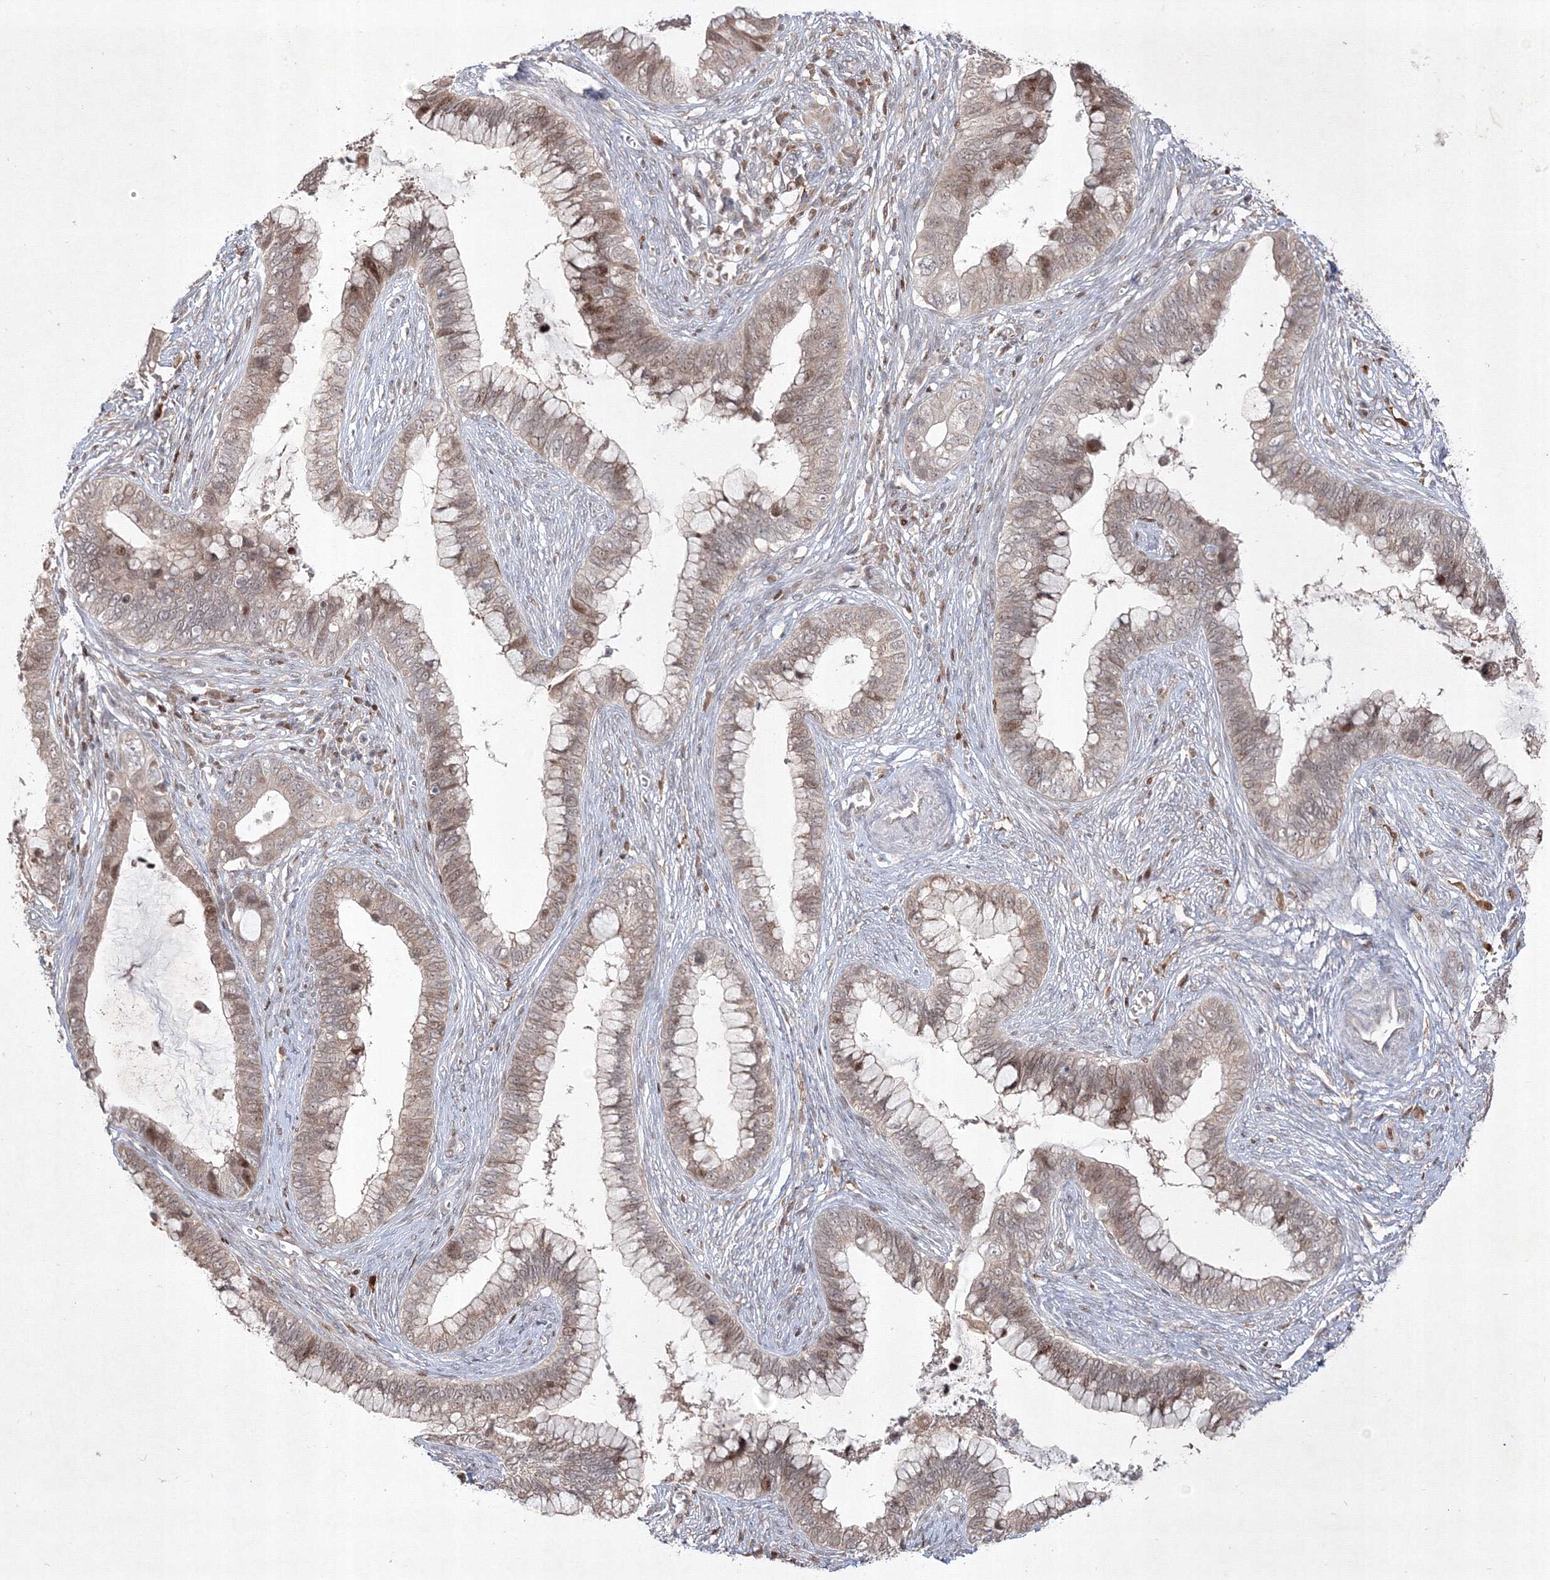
{"staining": {"intensity": "weak", "quantity": "<25%", "location": "nuclear"}, "tissue": "cervical cancer", "cell_type": "Tumor cells", "image_type": "cancer", "snomed": [{"axis": "morphology", "description": "Adenocarcinoma, NOS"}, {"axis": "topography", "description": "Cervix"}], "caption": "DAB immunohistochemical staining of human cervical cancer shows no significant positivity in tumor cells.", "gene": "TAB1", "patient": {"sex": "female", "age": 44}}